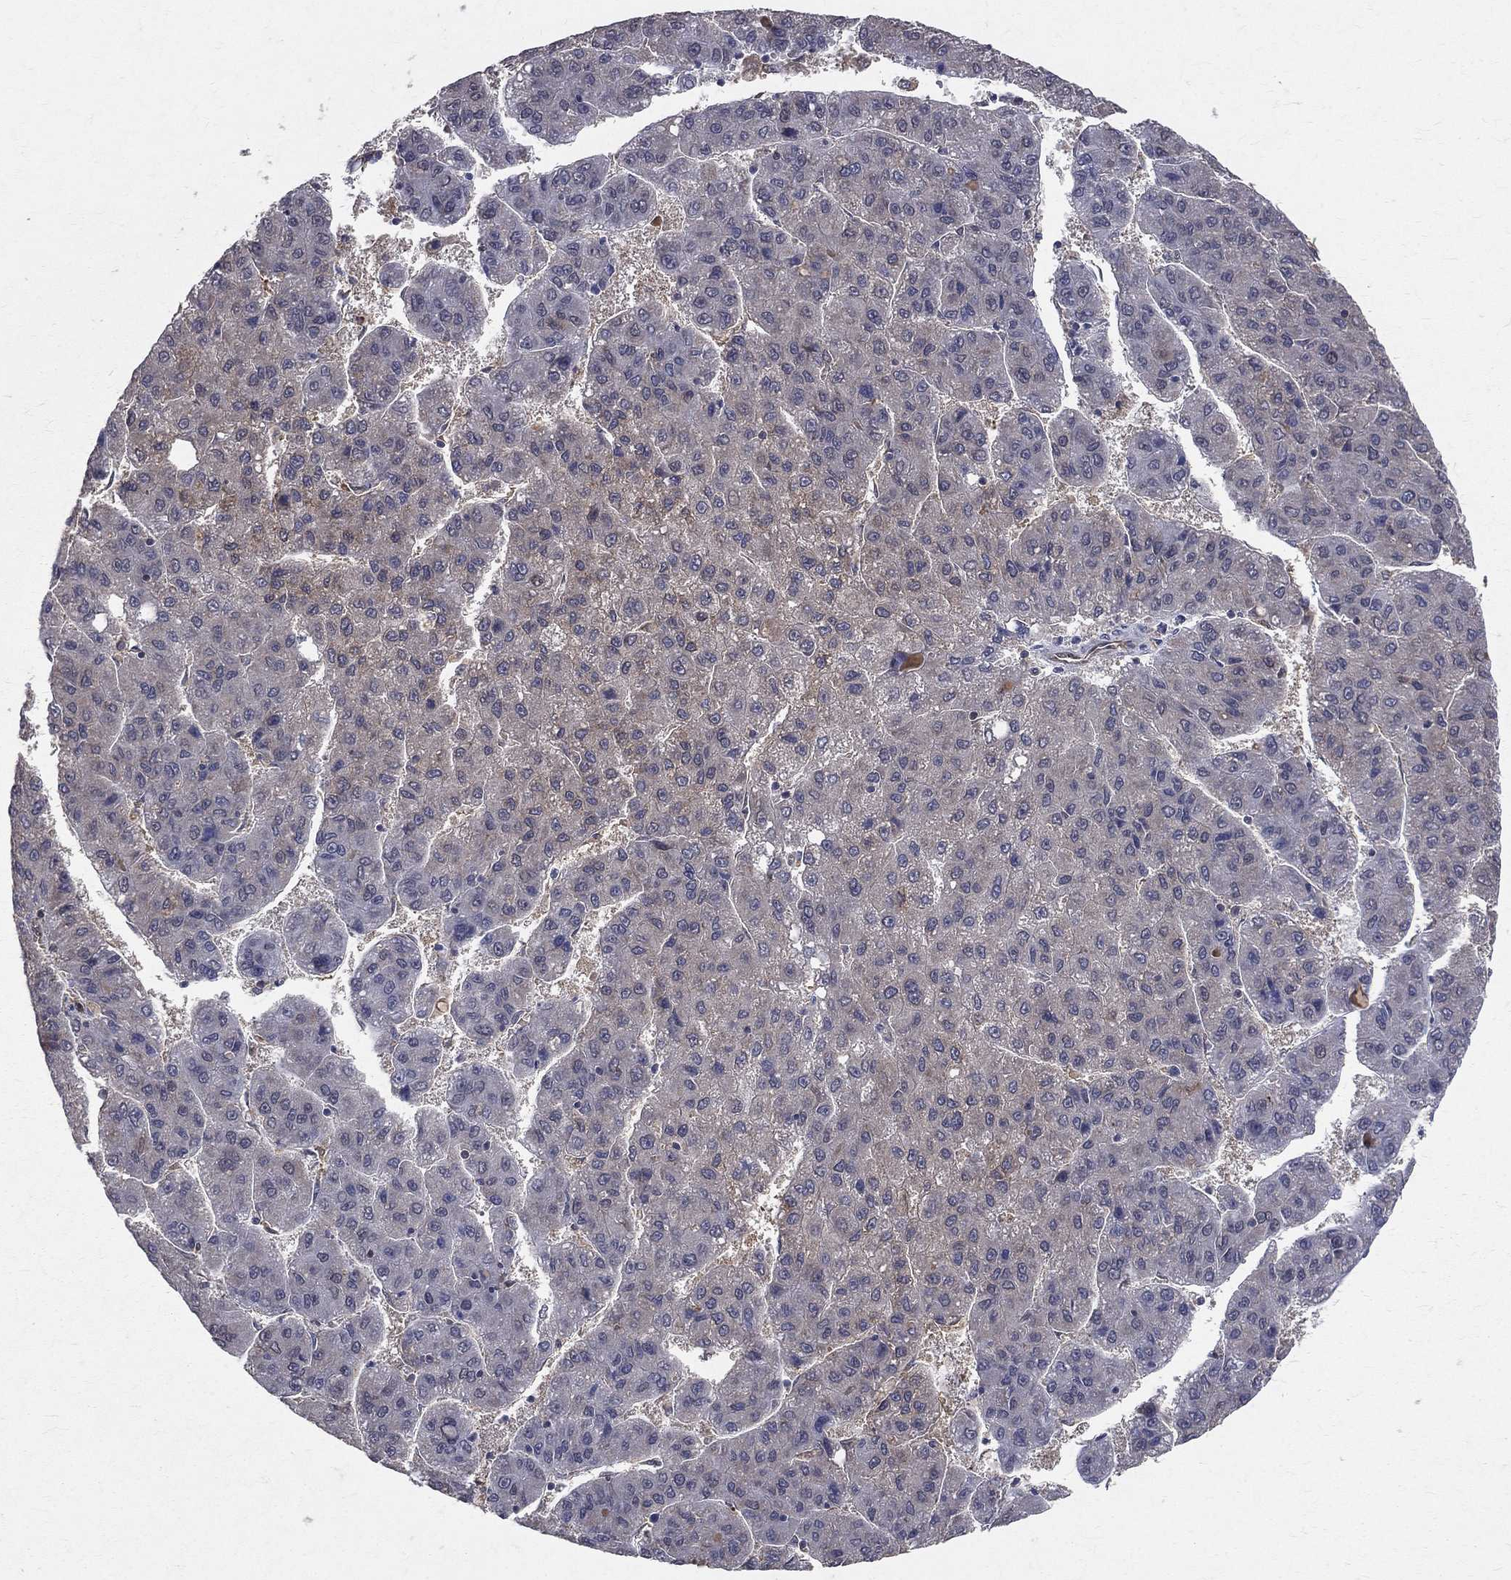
{"staining": {"intensity": "negative", "quantity": "none", "location": "none"}, "tissue": "liver cancer", "cell_type": "Tumor cells", "image_type": "cancer", "snomed": [{"axis": "morphology", "description": "Carcinoma, Hepatocellular, NOS"}, {"axis": "topography", "description": "Liver"}], "caption": "Liver hepatocellular carcinoma stained for a protein using immunohistochemistry exhibits no positivity tumor cells.", "gene": "GMPR2", "patient": {"sex": "female", "age": 82}}